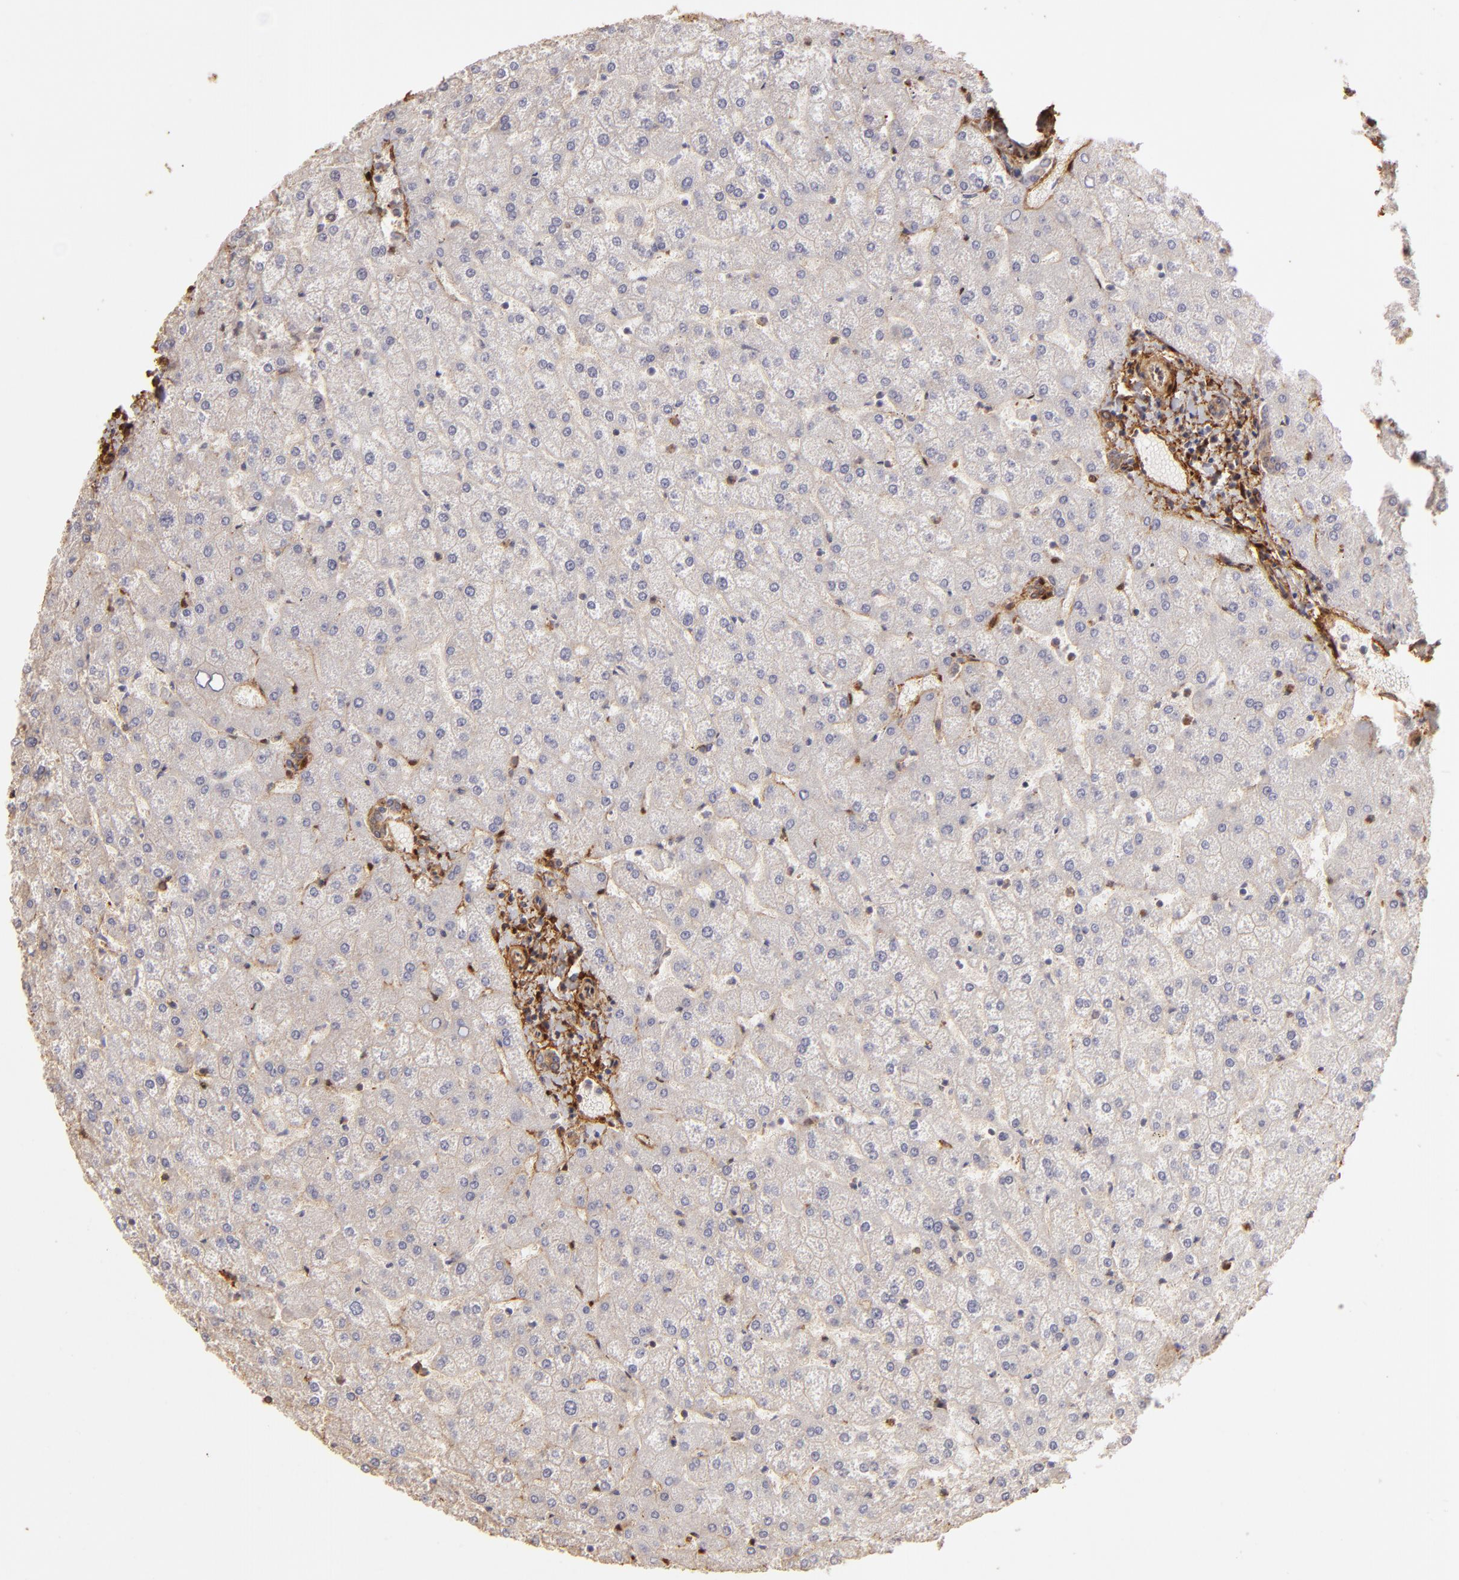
{"staining": {"intensity": "weak", "quantity": ">75%", "location": "cytoplasmic/membranous"}, "tissue": "liver", "cell_type": "Cholangiocytes", "image_type": "normal", "snomed": [{"axis": "morphology", "description": "Normal tissue, NOS"}, {"axis": "topography", "description": "Liver"}], "caption": "Immunohistochemical staining of normal liver shows >75% levels of weak cytoplasmic/membranous protein positivity in approximately >75% of cholangiocytes. The protein of interest is stained brown, and the nuclei are stained in blue (DAB IHC with brightfield microscopy, high magnification).", "gene": "HSPB6", "patient": {"sex": "female", "age": 32}}